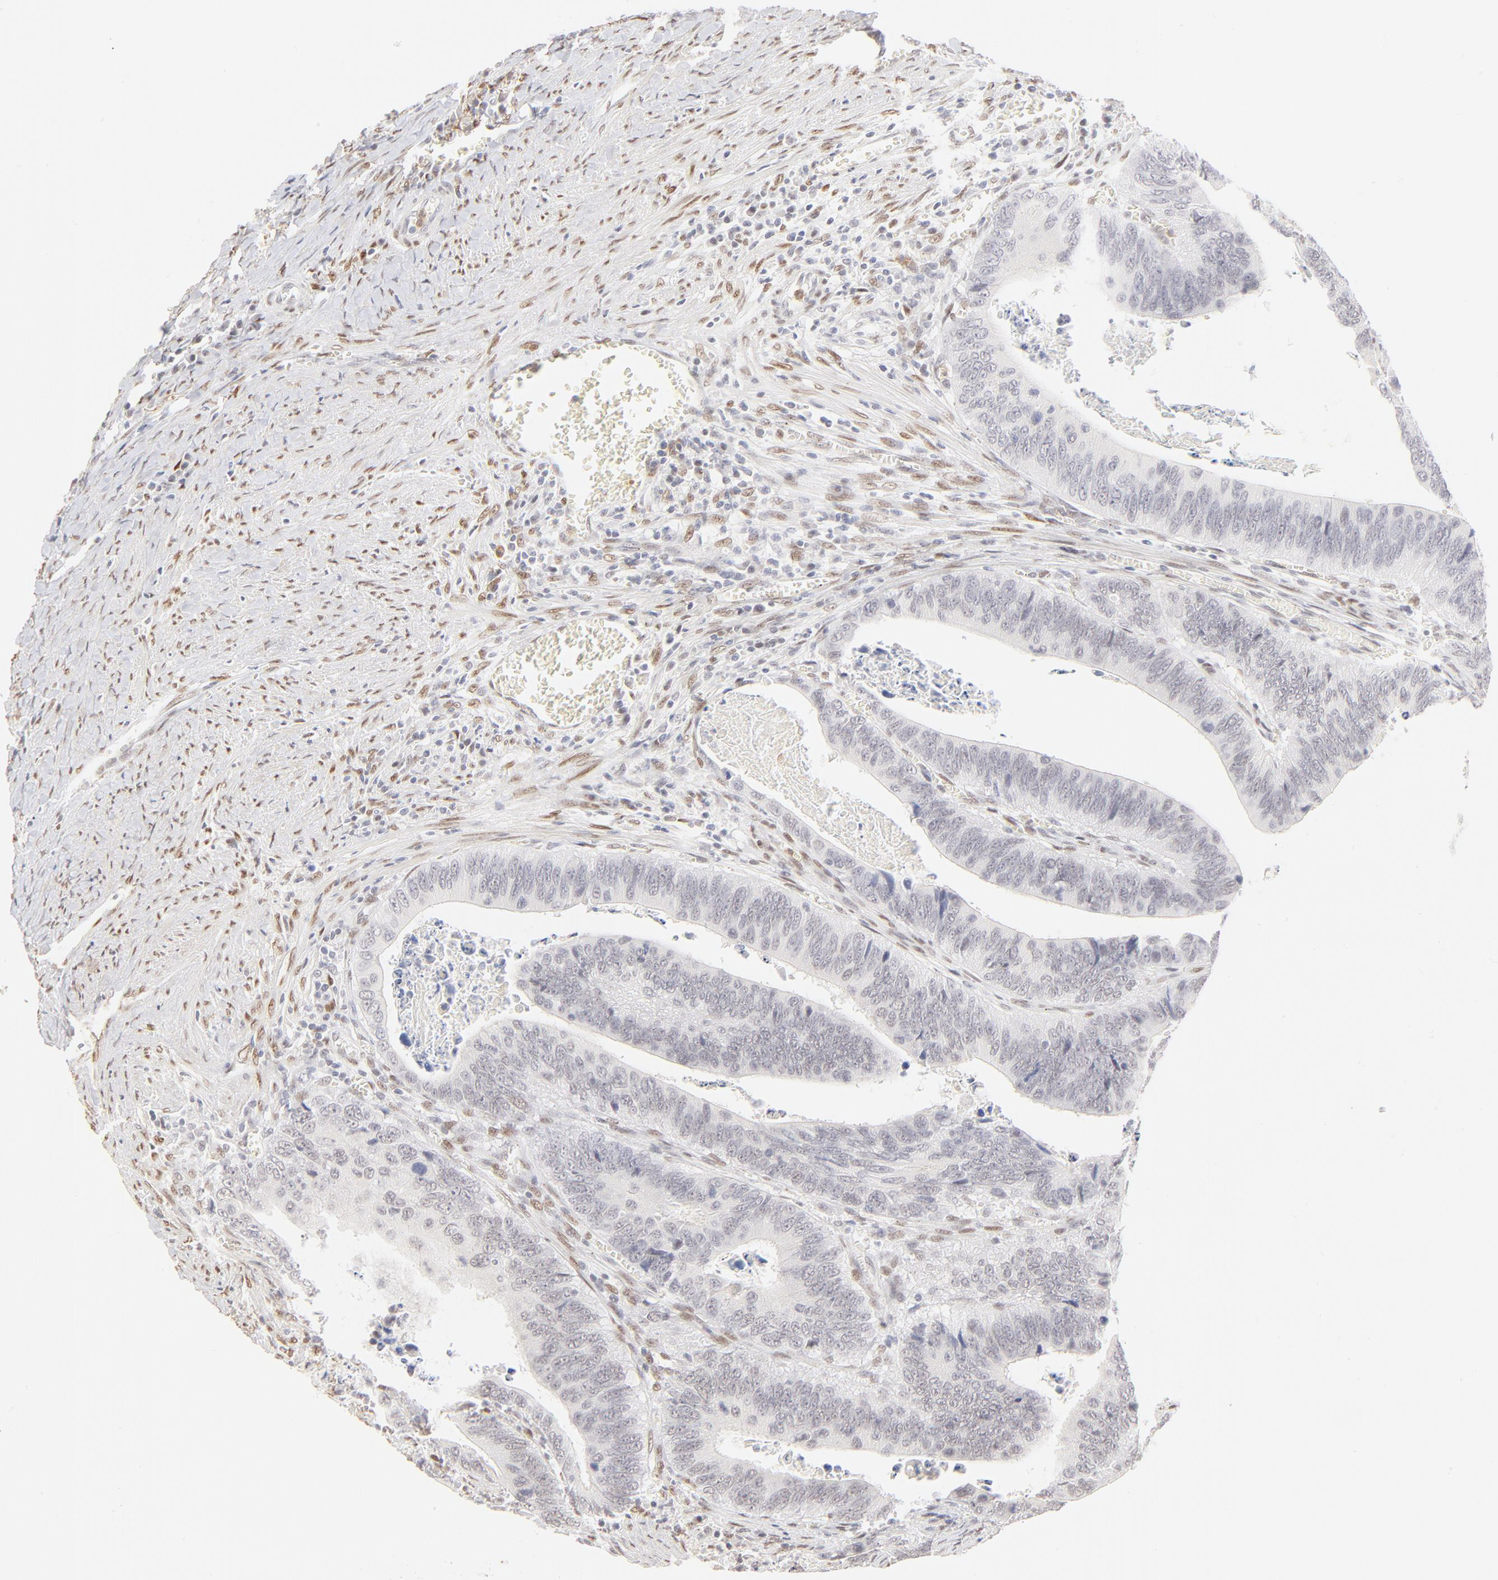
{"staining": {"intensity": "negative", "quantity": "none", "location": "none"}, "tissue": "colorectal cancer", "cell_type": "Tumor cells", "image_type": "cancer", "snomed": [{"axis": "morphology", "description": "Adenocarcinoma, NOS"}, {"axis": "topography", "description": "Colon"}], "caption": "The micrograph demonstrates no staining of tumor cells in colorectal cancer.", "gene": "PBX1", "patient": {"sex": "male", "age": 72}}